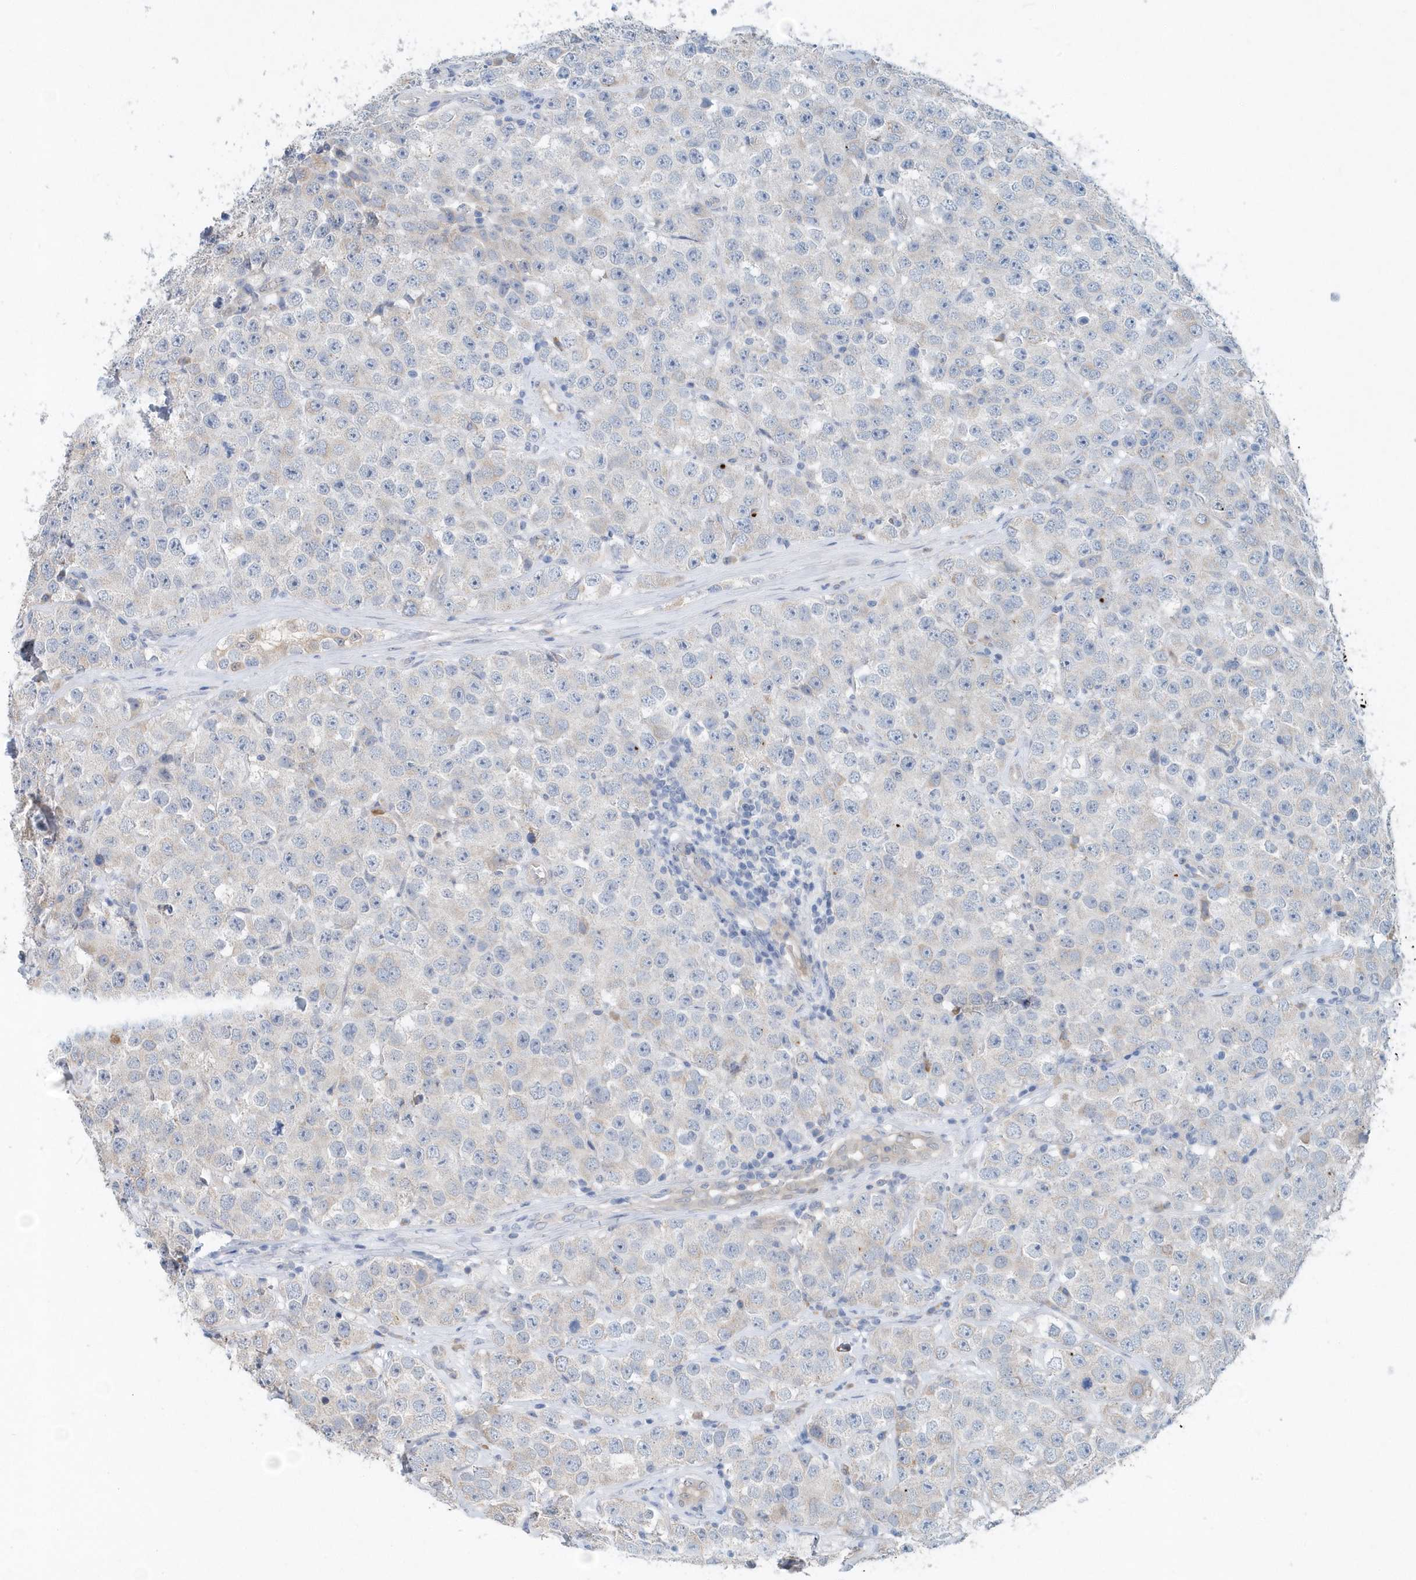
{"staining": {"intensity": "negative", "quantity": "none", "location": "none"}, "tissue": "testis cancer", "cell_type": "Tumor cells", "image_type": "cancer", "snomed": [{"axis": "morphology", "description": "Seminoma, NOS"}, {"axis": "topography", "description": "Testis"}], "caption": "Immunohistochemical staining of human testis cancer (seminoma) reveals no significant staining in tumor cells.", "gene": "PFN2", "patient": {"sex": "male", "age": 28}}